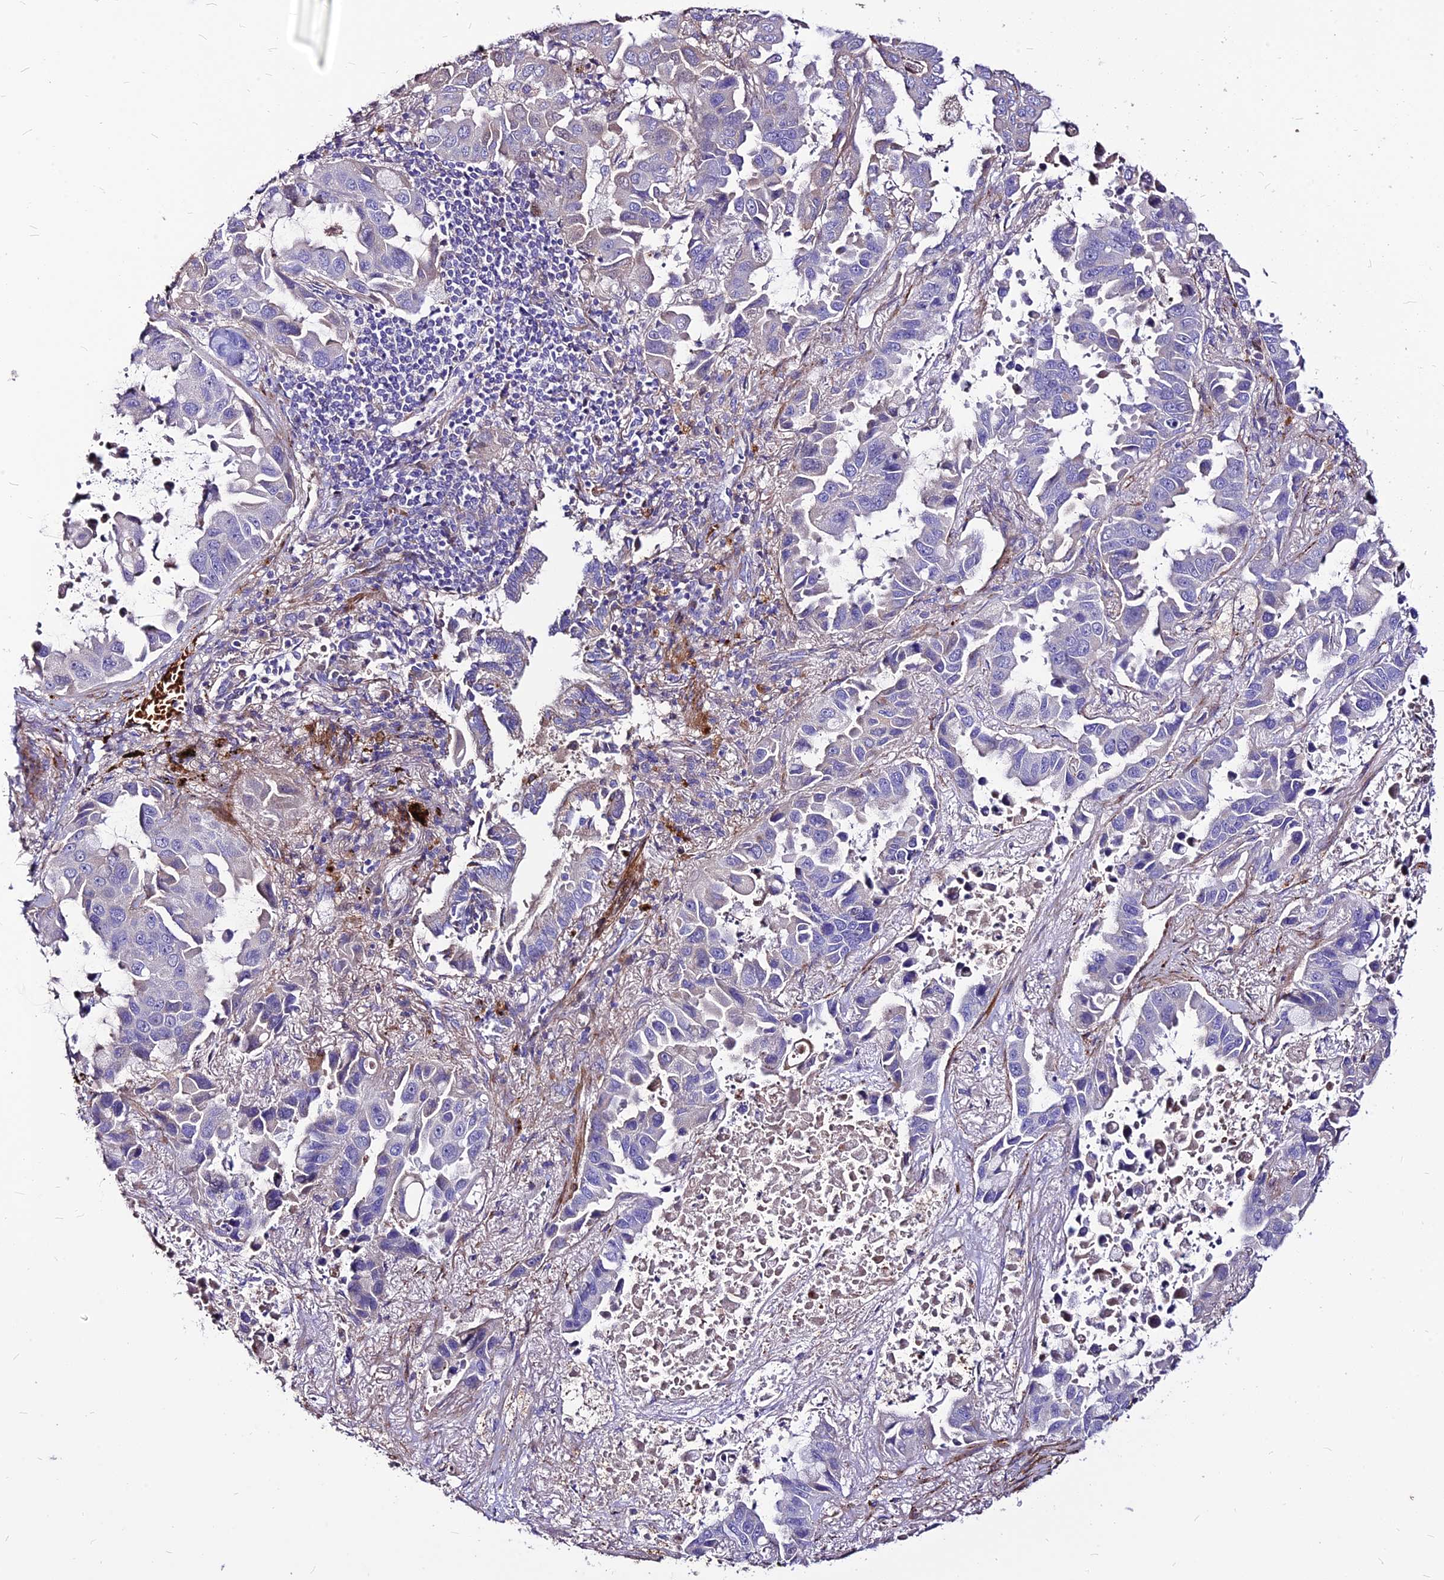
{"staining": {"intensity": "negative", "quantity": "none", "location": "none"}, "tissue": "lung cancer", "cell_type": "Tumor cells", "image_type": "cancer", "snomed": [{"axis": "morphology", "description": "Adenocarcinoma, NOS"}, {"axis": "topography", "description": "Lung"}], "caption": "Tumor cells show no significant expression in lung adenocarcinoma.", "gene": "RIMOC1", "patient": {"sex": "male", "age": 64}}